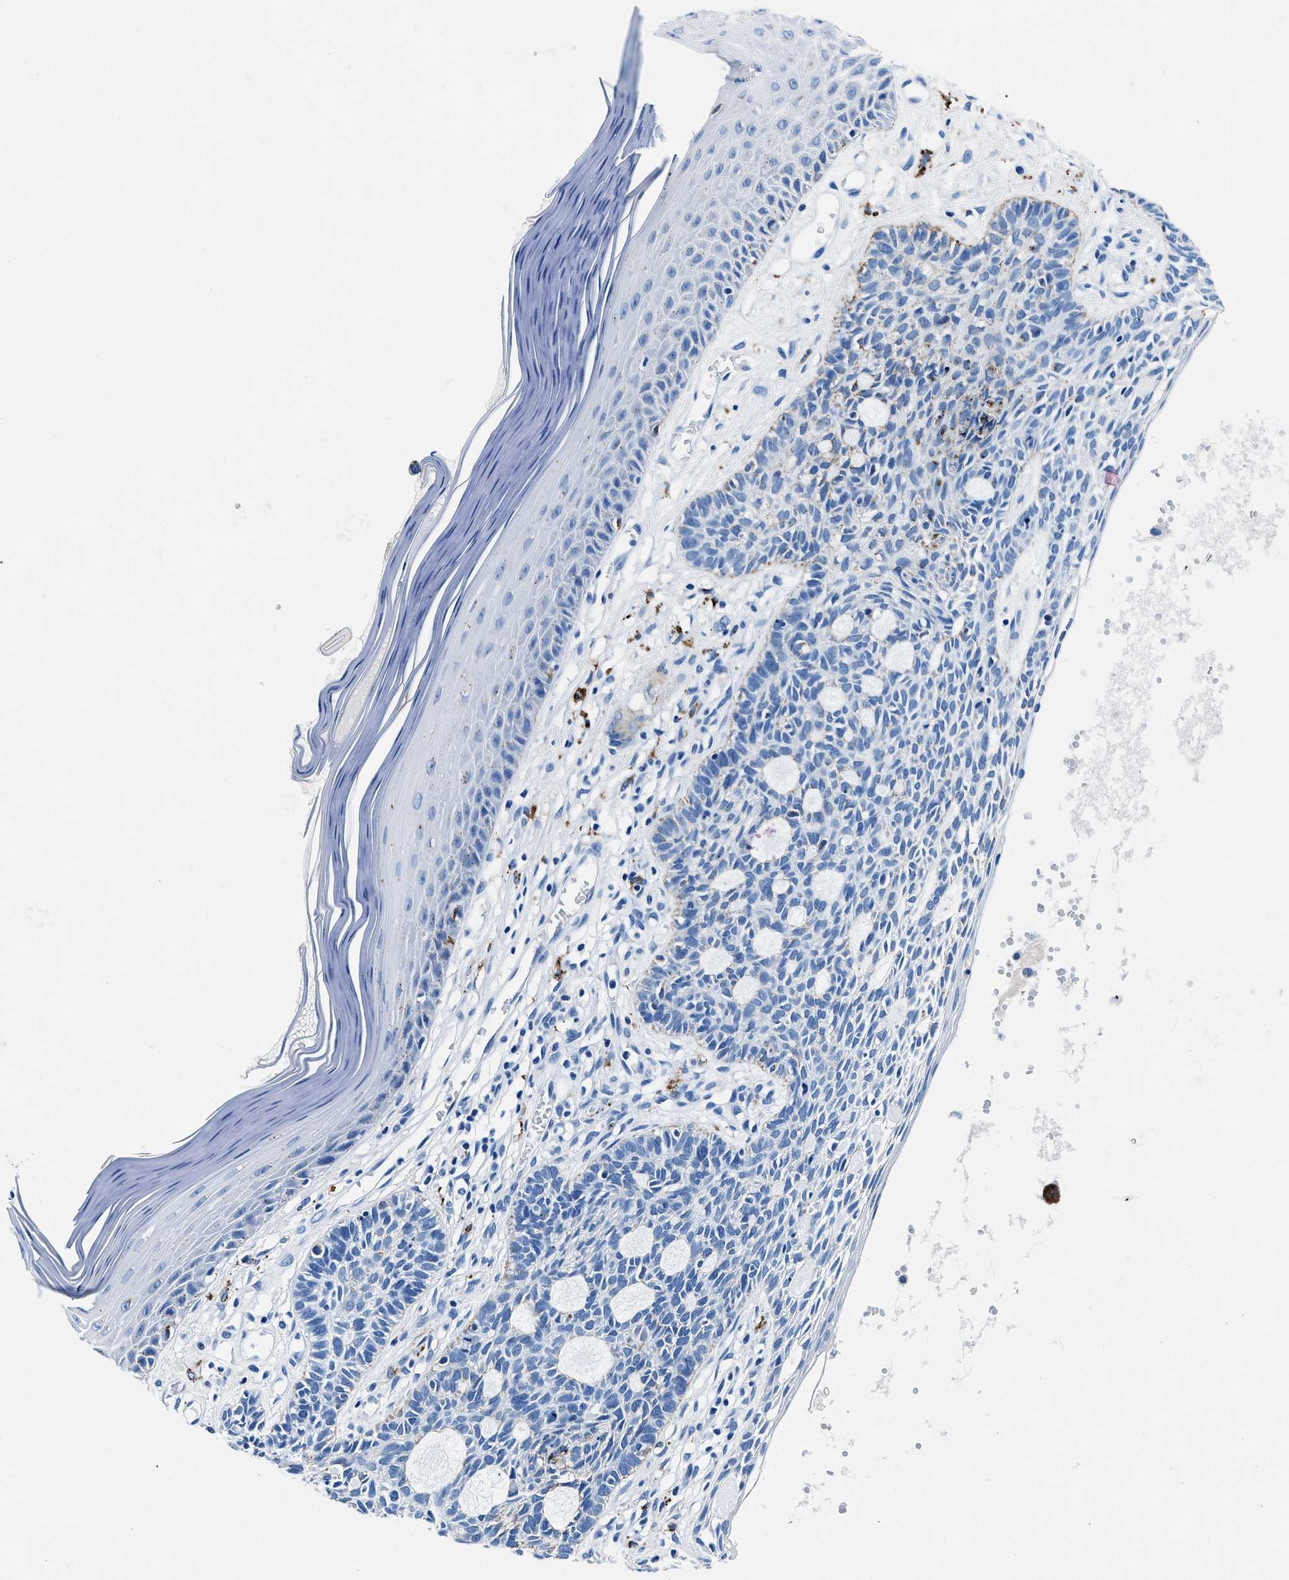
{"staining": {"intensity": "negative", "quantity": "none", "location": "none"}, "tissue": "skin cancer", "cell_type": "Tumor cells", "image_type": "cancer", "snomed": [{"axis": "morphology", "description": "Basal cell carcinoma"}, {"axis": "topography", "description": "Skin"}], "caption": "An immunohistochemistry micrograph of basal cell carcinoma (skin) is shown. There is no staining in tumor cells of basal cell carcinoma (skin).", "gene": "OR14K1", "patient": {"sex": "male", "age": 67}}